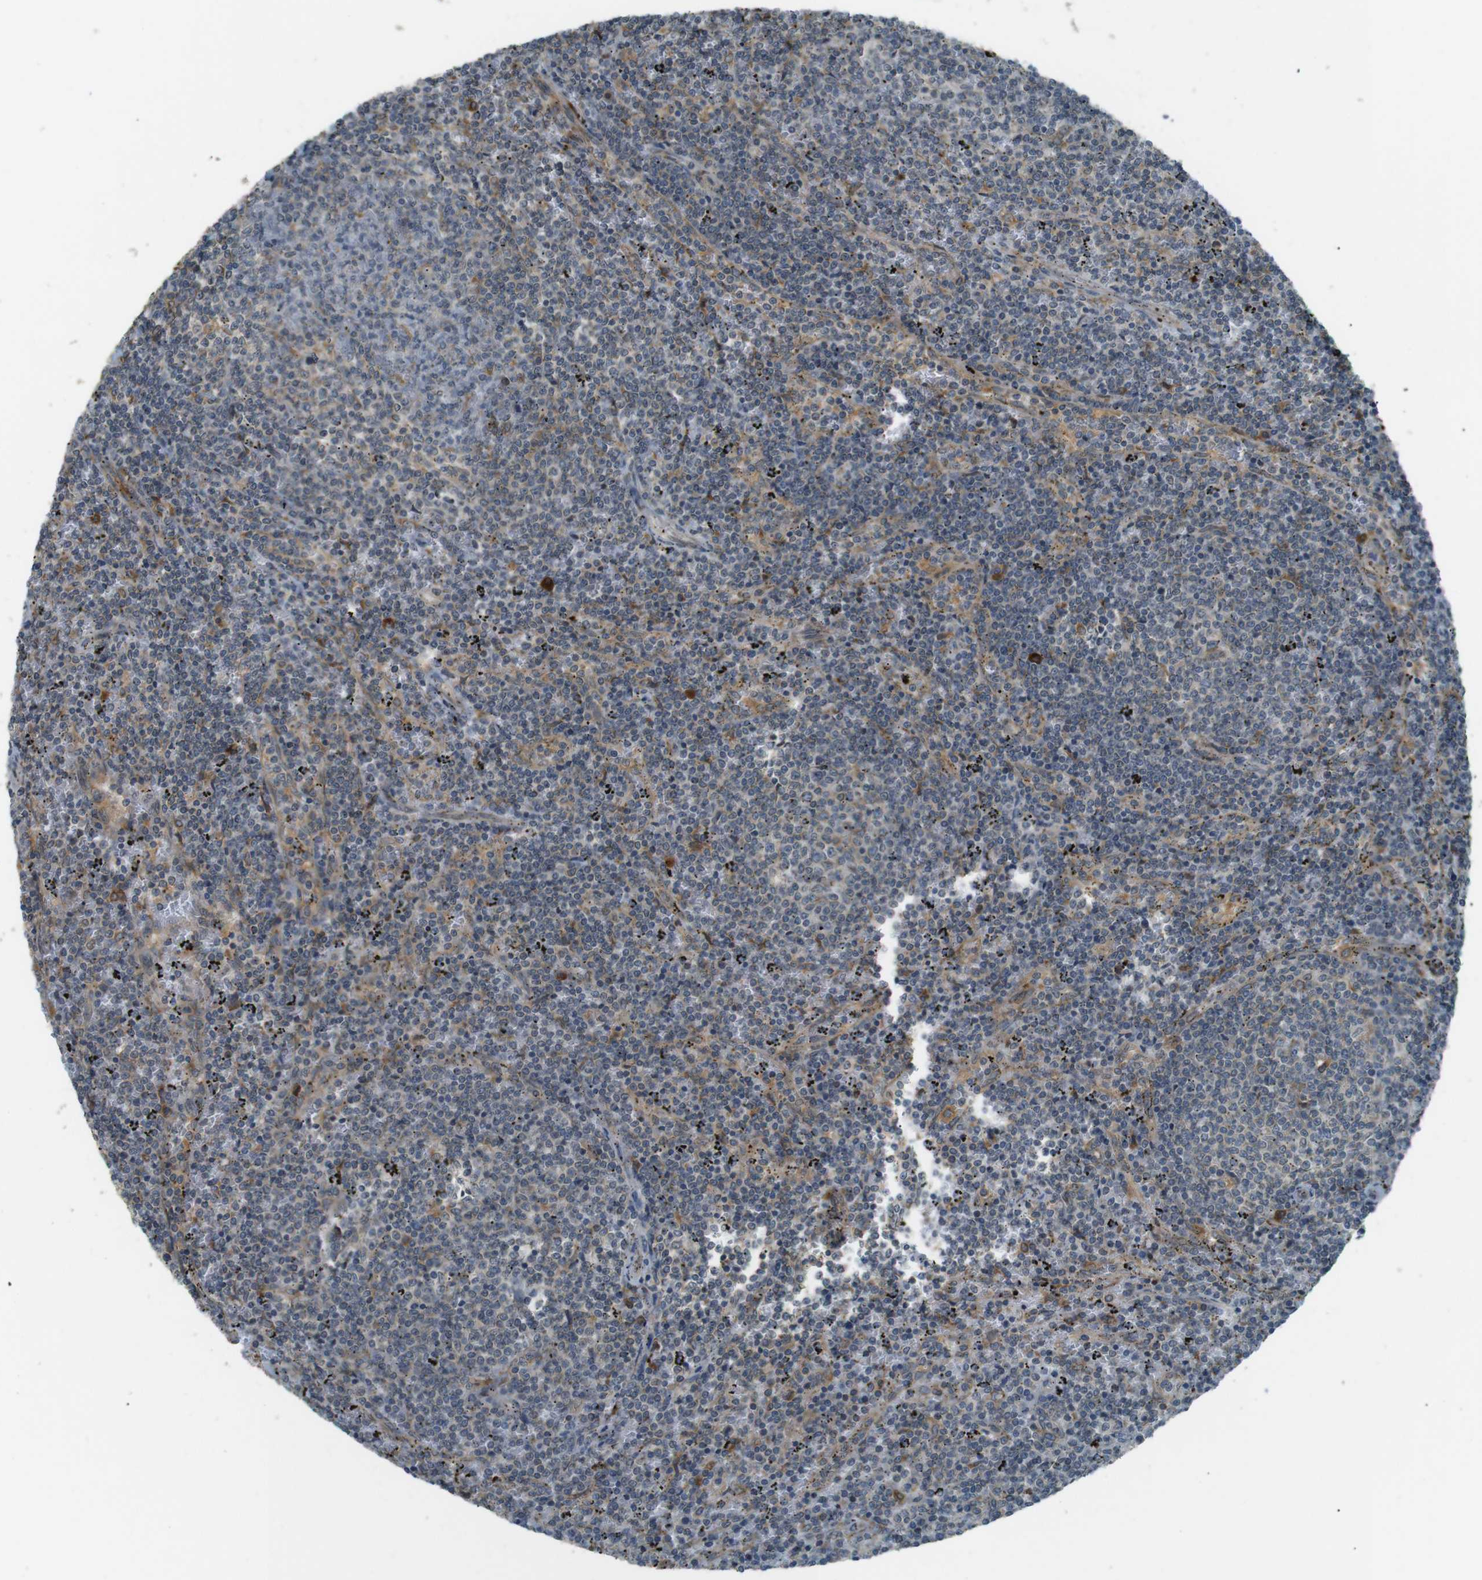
{"staining": {"intensity": "moderate", "quantity": "<25%", "location": "cytoplasmic/membranous"}, "tissue": "lymphoma", "cell_type": "Tumor cells", "image_type": "cancer", "snomed": [{"axis": "morphology", "description": "Malignant lymphoma, non-Hodgkin's type, Low grade"}, {"axis": "topography", "description": "Spleen"}], "caption": "Immunohistochemical staining of malignant lymphoma, non-Hodgkin's type (low-grade) exhibits low levels of moderate cytoplasmic/membranous expression in approximately <25% of tumor cells.", "gene": "TMED4", "patient": {"sex": "female", "age": 50}}